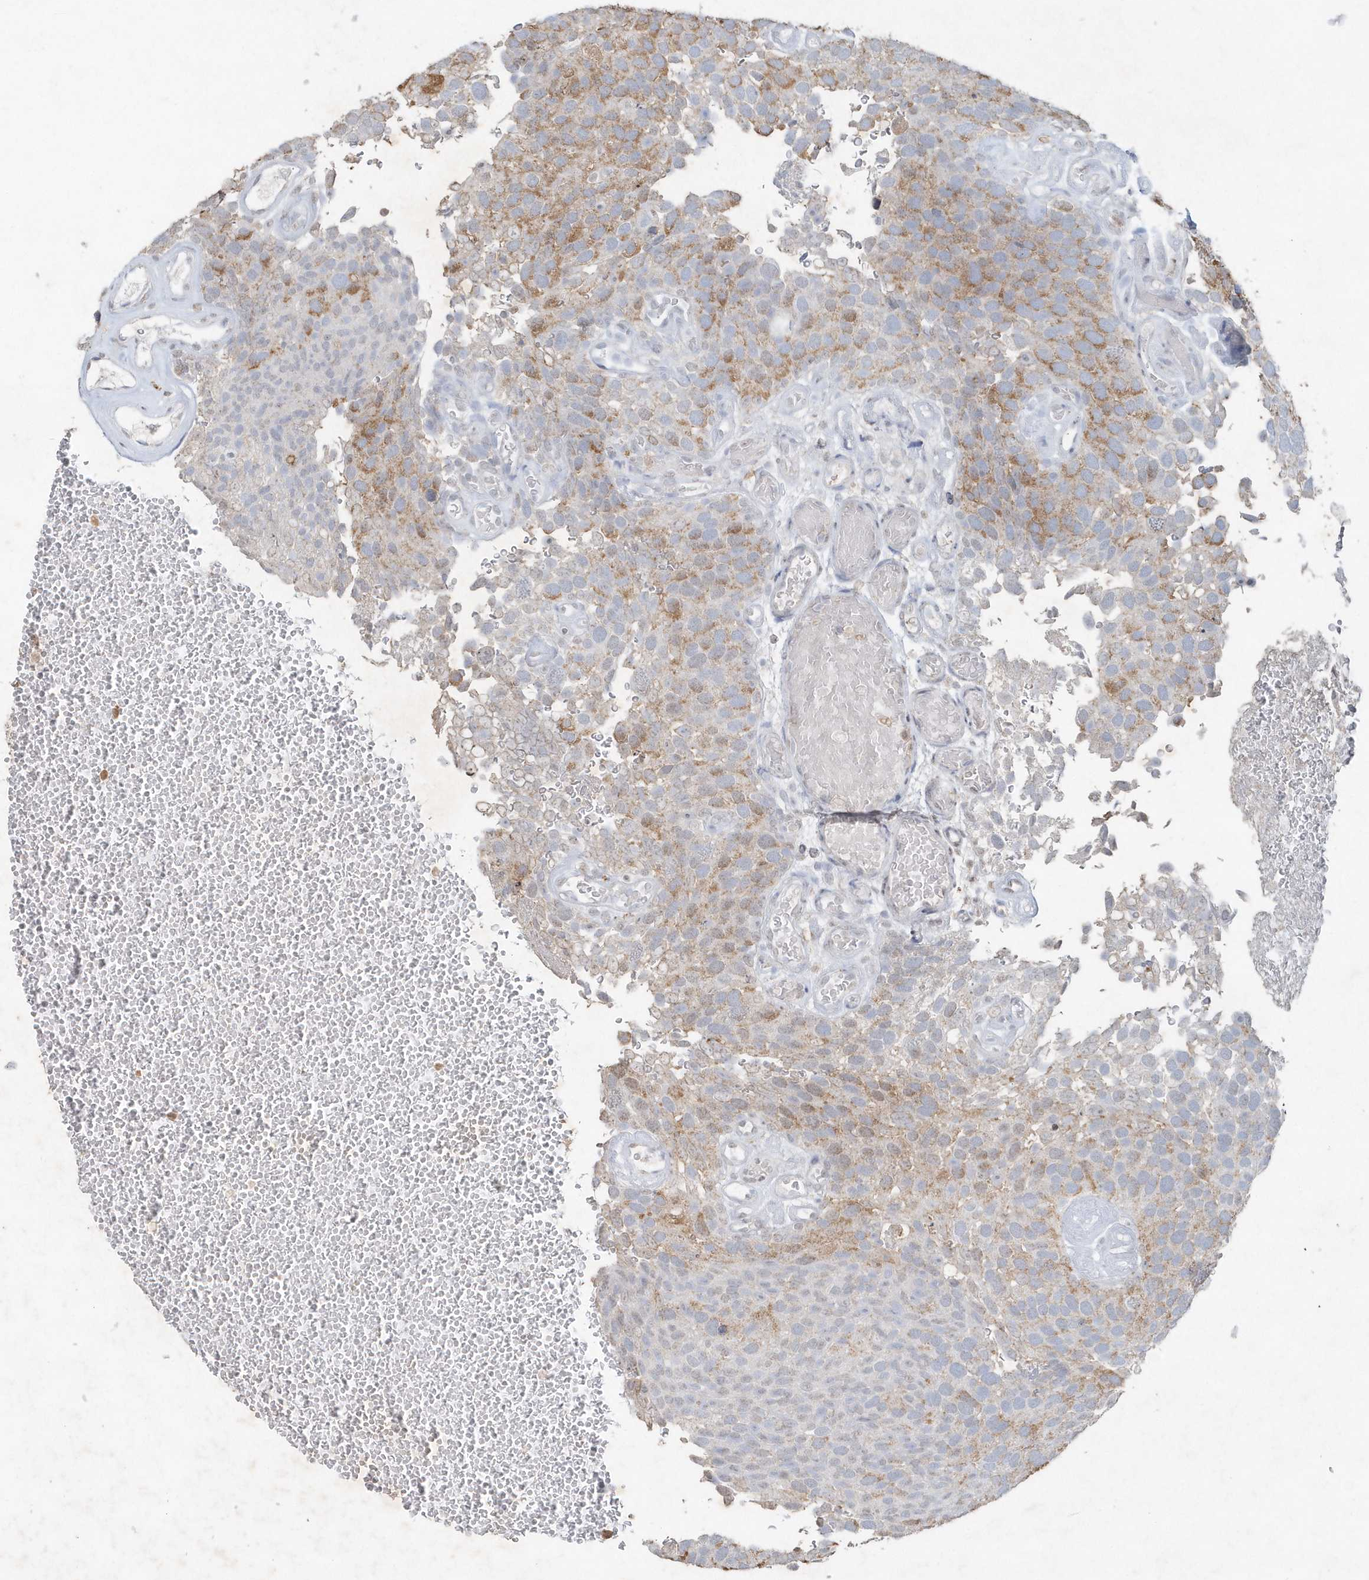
{"staining": {"intensity": "moderate", "quantity": "25%-75%", "location": "cytoplasmic/membranous"}, "tissue": "urothelial cancer", "cell_type": "Tumor cells", "image_type": "cancer", "snomed": [{"axis": "morphology", "description": "Urothelial carcinoma, Low grade"}, {"axis": "topography", "description": "Urinary bladder"}], "caption": "The immunohistochemical stain highlights moderate cytoplasmic/membranous staining in tumor cells of urothelial cancer tissue.", "gene": "PDCD1", "patient": {"sex": "male", "age": 78}}